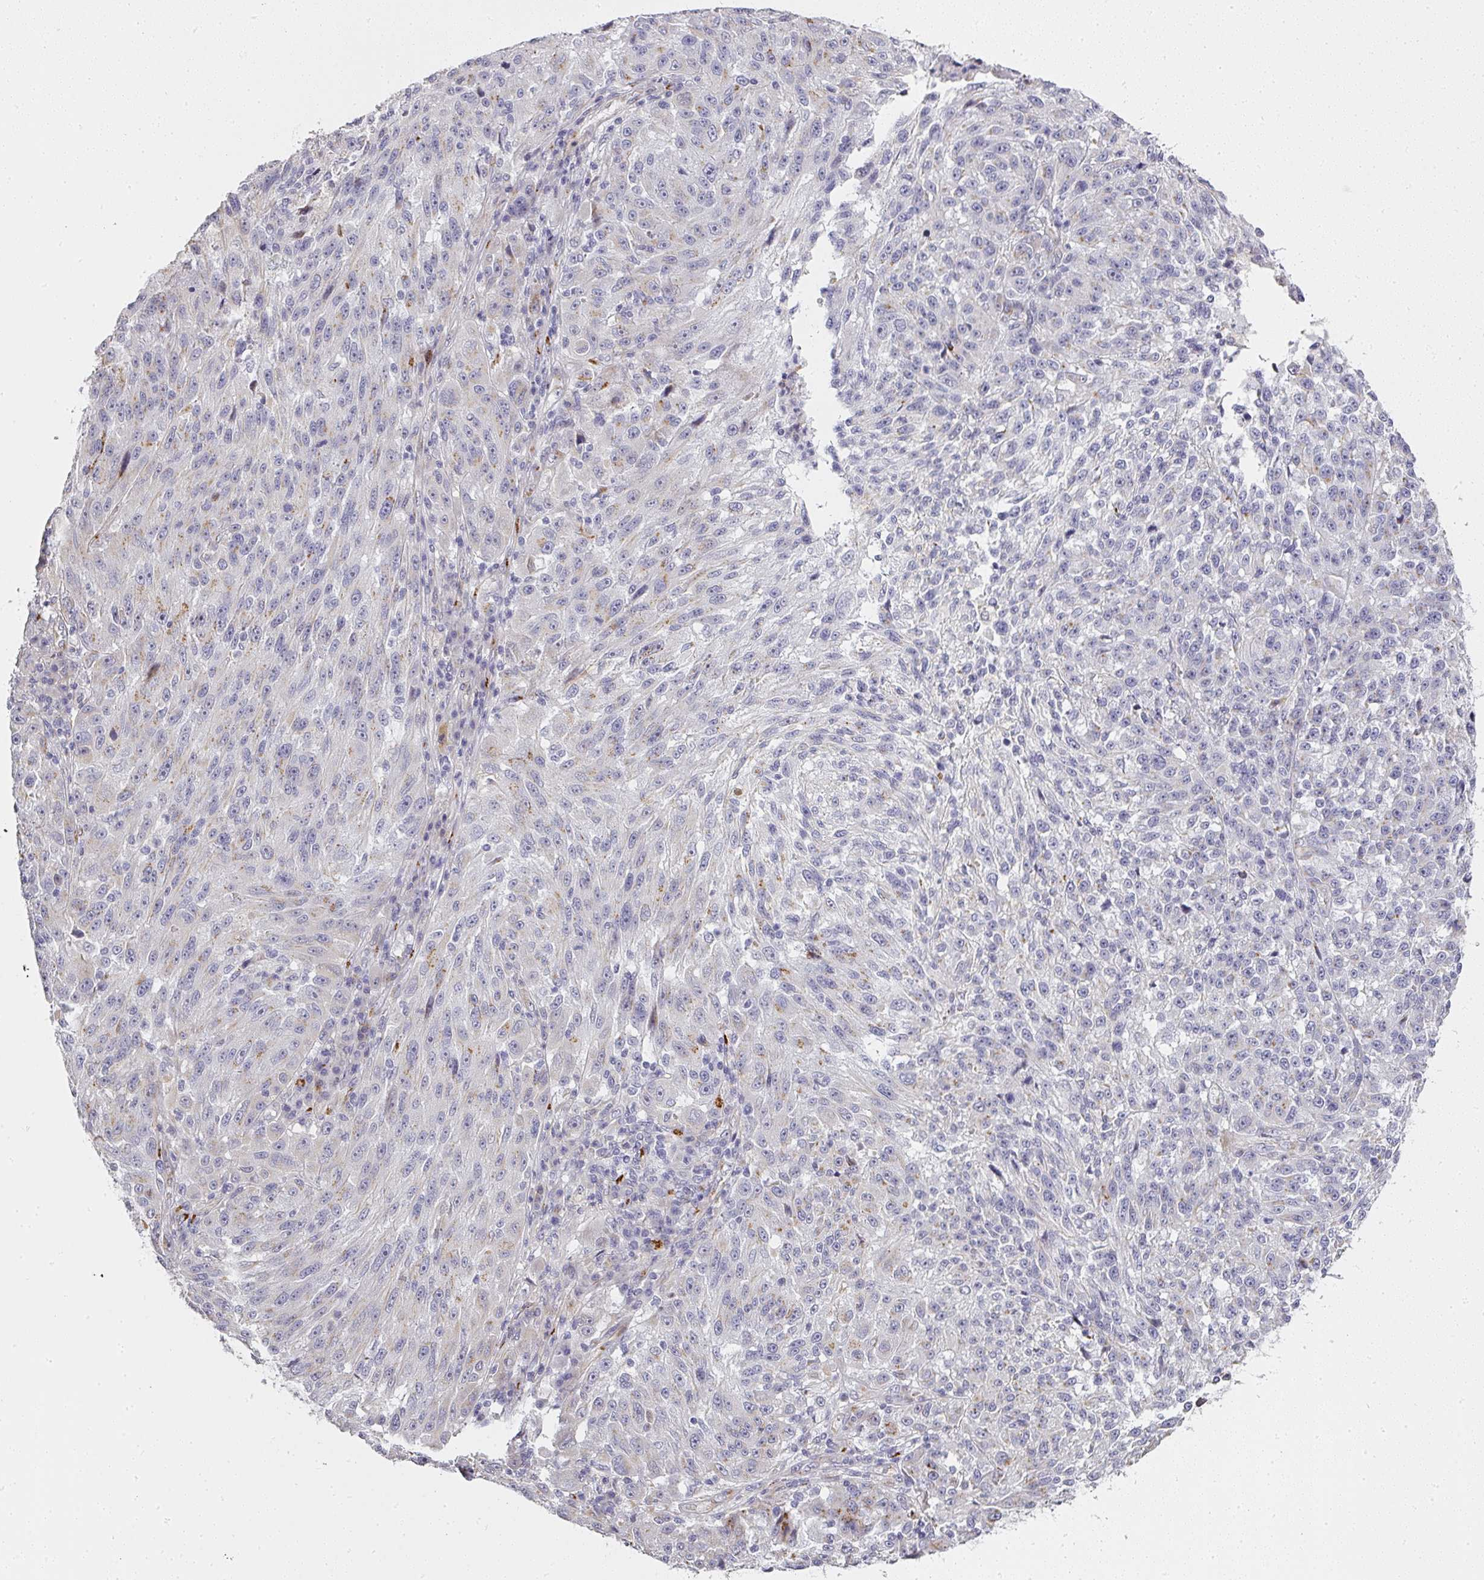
{"staining": {"intensity": "moderate", "quantity": "<25%", "location": "cytoplasmic/membranous"}, "tissue": "melanoma", "cell_type": "Tumor cells", "image_type": "cancer", "snomed": [{"axis": "morphology", "description": "Malignant melanoma, NOS"}, {"axis": "topography", "description": "Skin"}], "caption": "Melanoma stained with a protein marker reveals moderate staining in tumor cells.", "gene": "ATP8B2", "patient": {"sex": "male", "age": 53}}